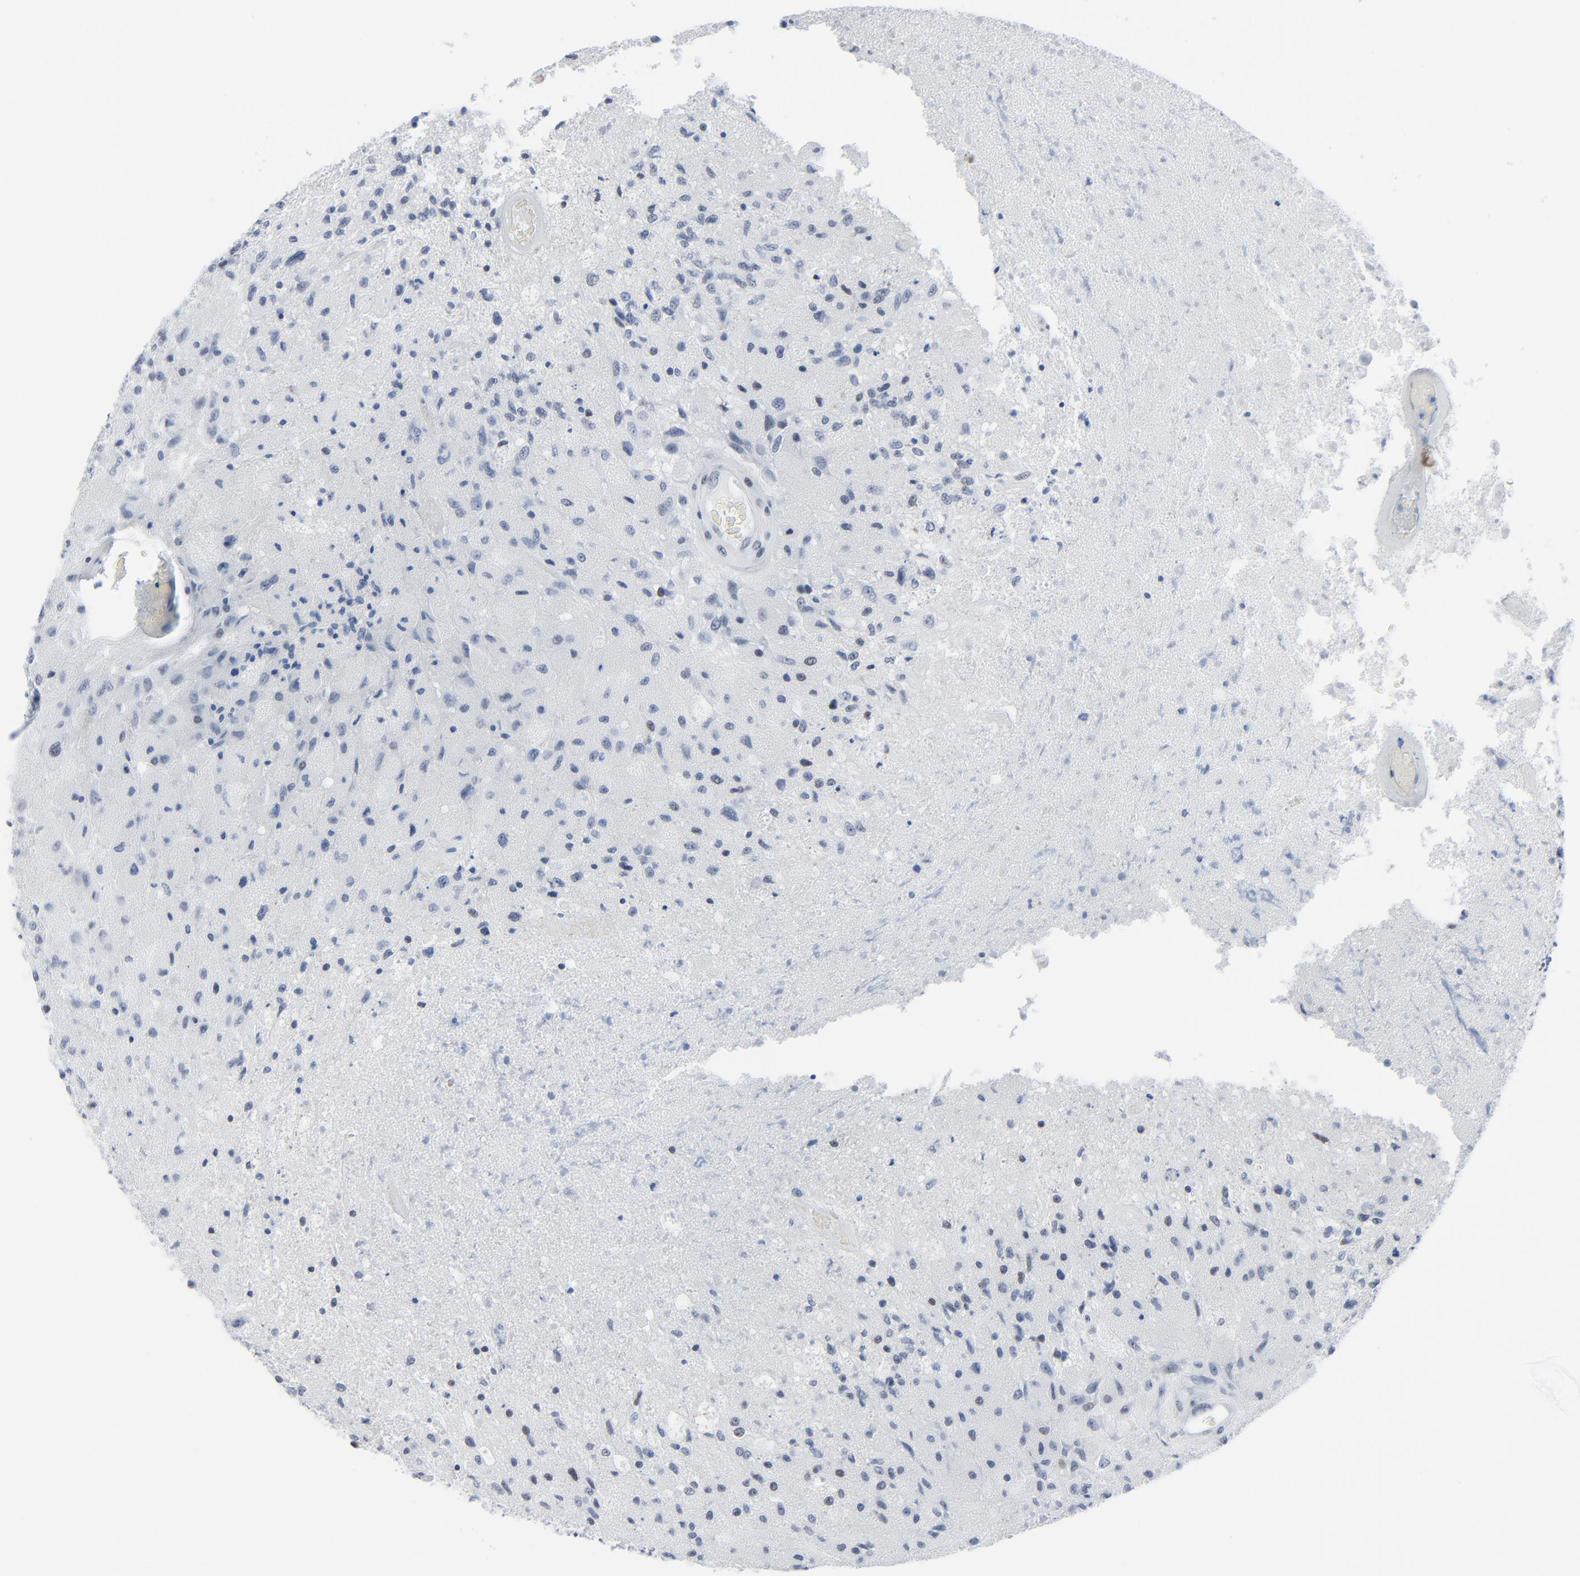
{"staining": {"intensity": "weak", "quantity": "<25%", "location": "nuclear"}, "tissue": "glioma", "cell_type": "Tumor cells", "image_type": "cancer", "snomed": [{"axis": "morphology", "description": "Normal tissue, NOS"}, {"axis": "morphology", "description": "Glioma, malignant, High grade"}, {"axis": "topography", "description": "Cerebral cortex"}], "caption": "This is a histopathology image of immunohistochemistry (IHC) staining of malignant glioma (high-grade), which shows no expression in tumor cells.", "gene": "SIRT1", "patient": {"sex": "male", "age": 77}}